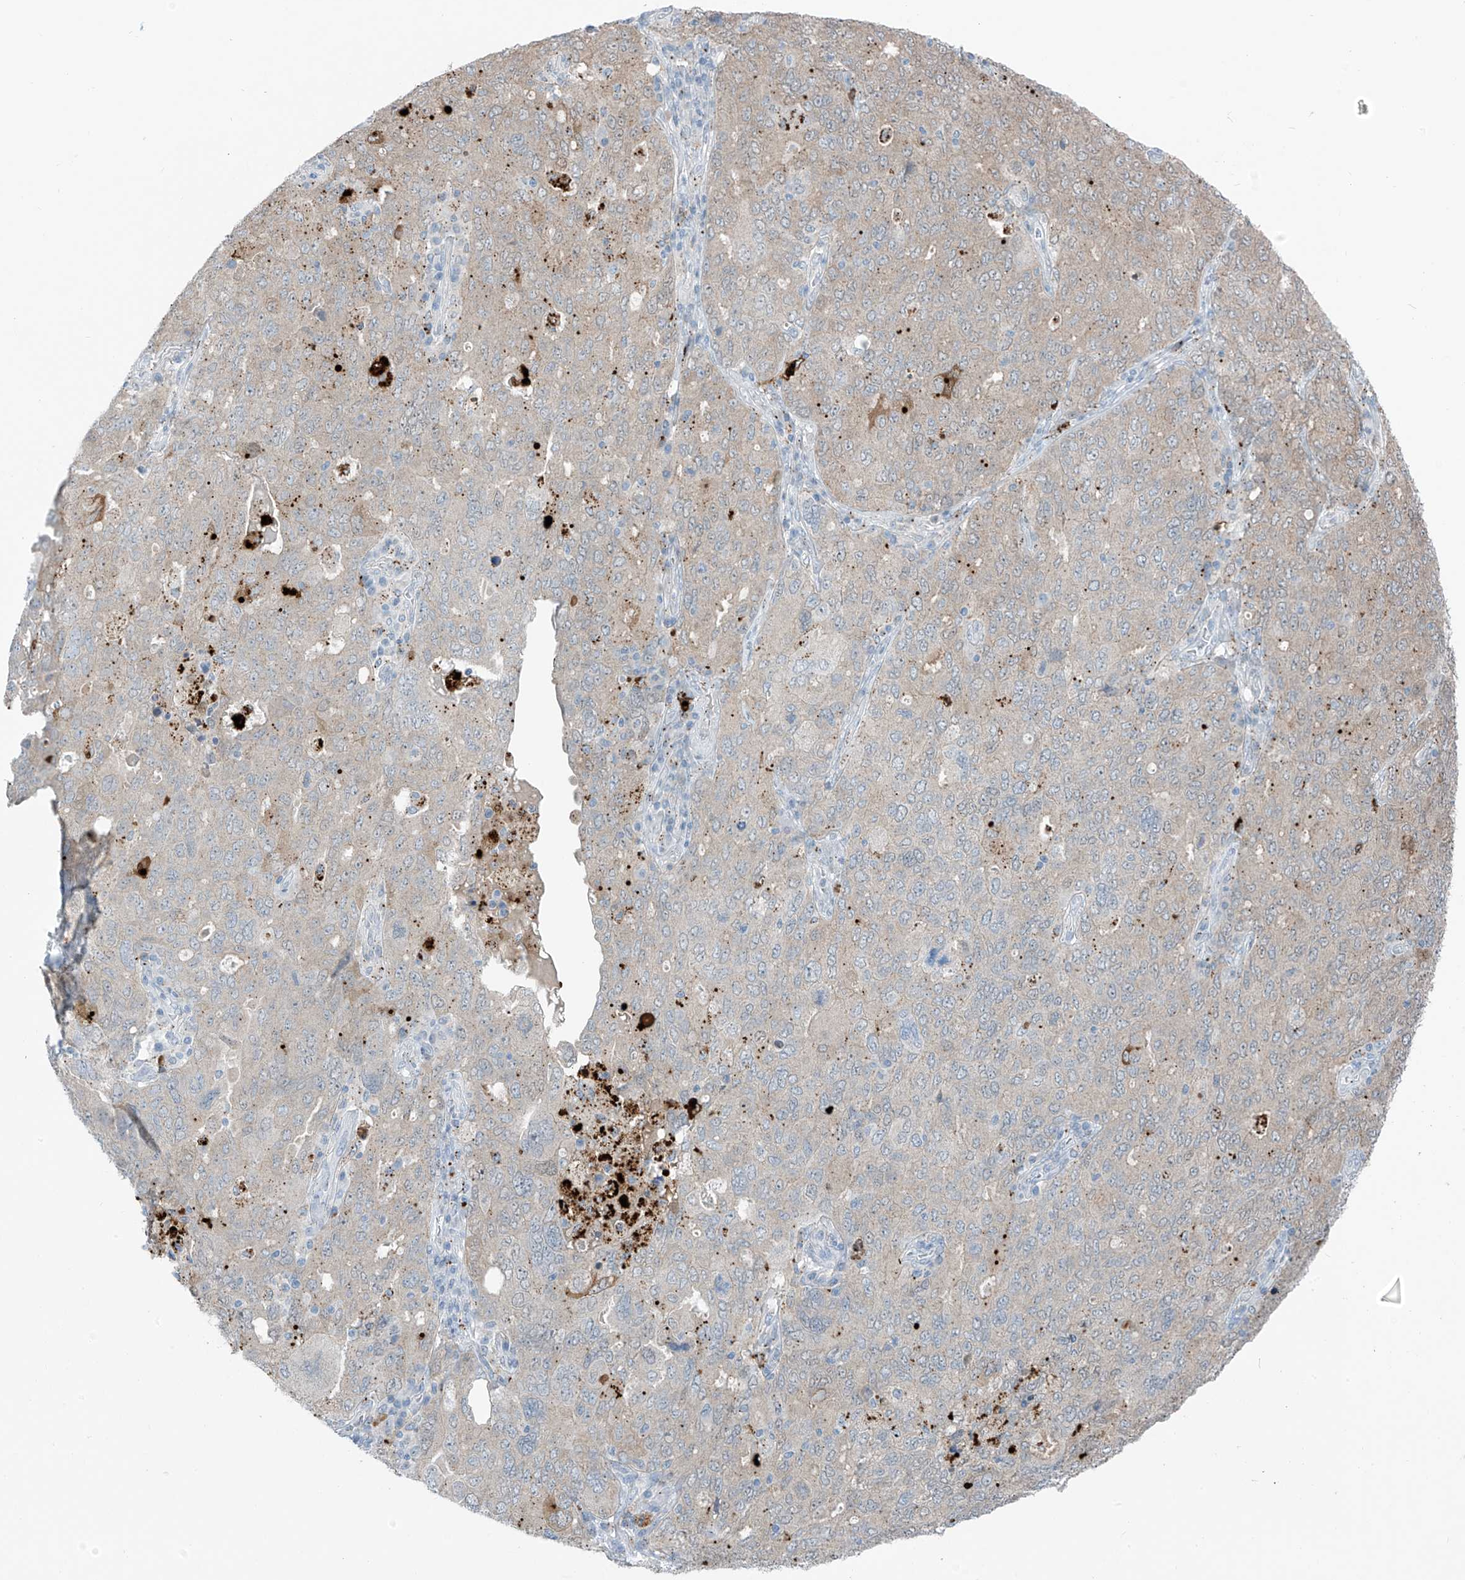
{"staining": {"intensity": "negative", "quantity": "none", "location": "none"}, "tissue": "ovarian cancer", "cell_type": "Tumor cells", "image_type": "cancer", "snomed": [{"axis": "morphology", "description": "Carcinoma, endometroid"}, {"axis": "topography", "description": "Ovary"}], "caption": "The micrograph reveals no significant expression in tumor cells of ovarian endometroid carcinoma. (DAB immunohistochemistry visualized using brightfield microscopy, high magnification).", "gene": "ZNF793", "patient": {"sex": "female", "age": 62}}